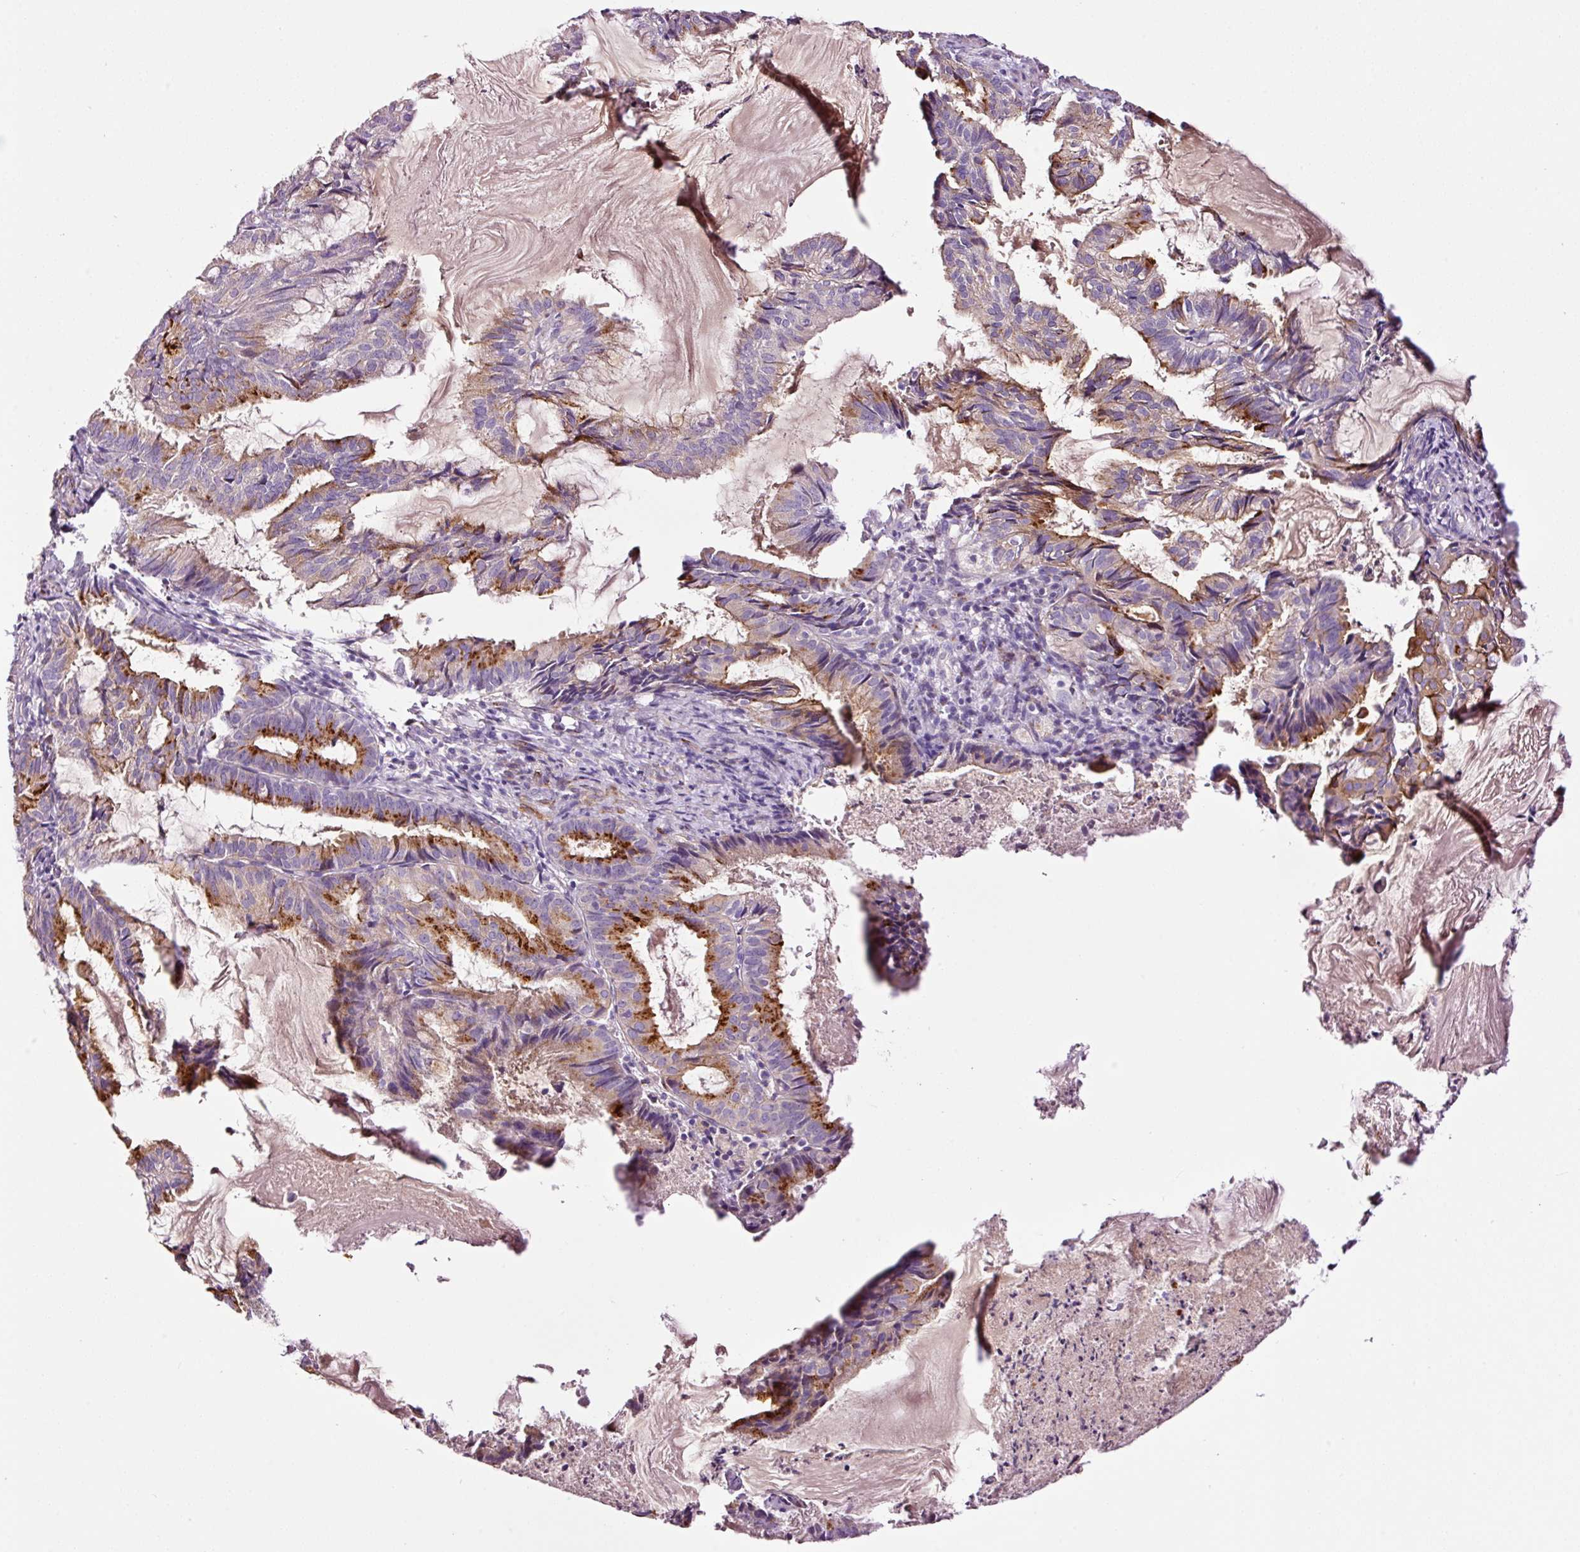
{"staining": {"intensity": "moderate", "quantity": "25%-75%", "location": "cytoplasmic/membranous"}, "tissue": "endometrial cancer", "cell_type": "Tumor cells", "image_type": "cancer", "snomed": [{"axis": "morphology", "description": "Adenocarcinoma, NOS"}, {"axis": "topography", "description": "Endometrium"}], "caption": "Endometrial cancer tissue demonstrates moderate cytoplasmic/membranous staining in about 25%-75% of tumor cells", "gene": "PAM", "patient": {"sex": "female", "age": 86}}